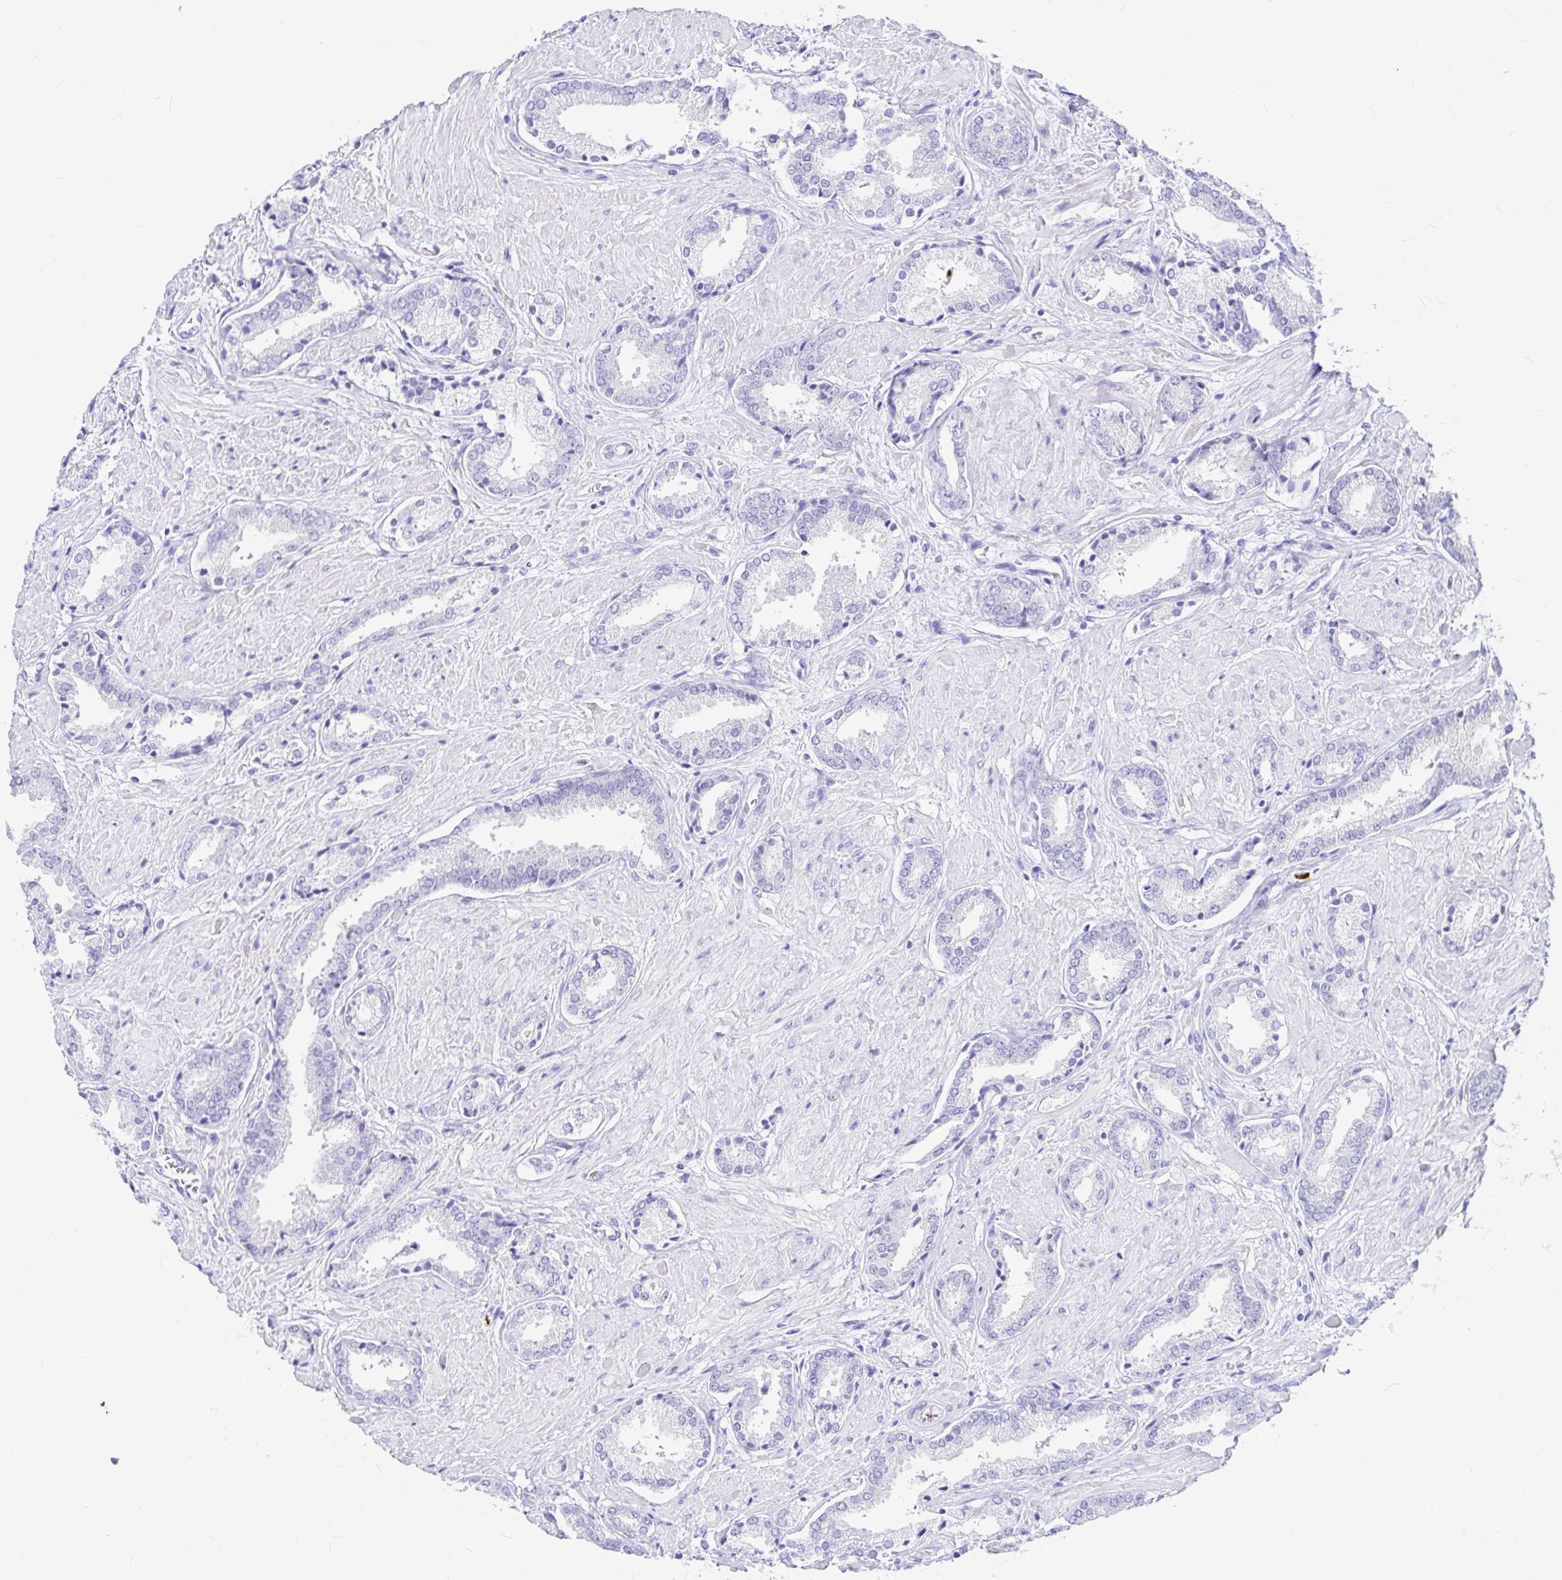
{"staining": {"intensity": "negative", "quantity": "none", "location": "none"}, "tissue": "prostate cancer", "cell_type": "Tumor cells", "image_type": "cancer", "snomed": [{"axis": "morphology", "description": "Adenocarcinoma, High grade"}, {"axis": "topography", "description": "Prostate"}], "caption": "Prostate high-grade adenocarcinoma stained for a protein using immunohistochemistry reveals no staining tumor cells.", "gene": "CLEC1B", "patient": {"sex": "male", "age": 56}}